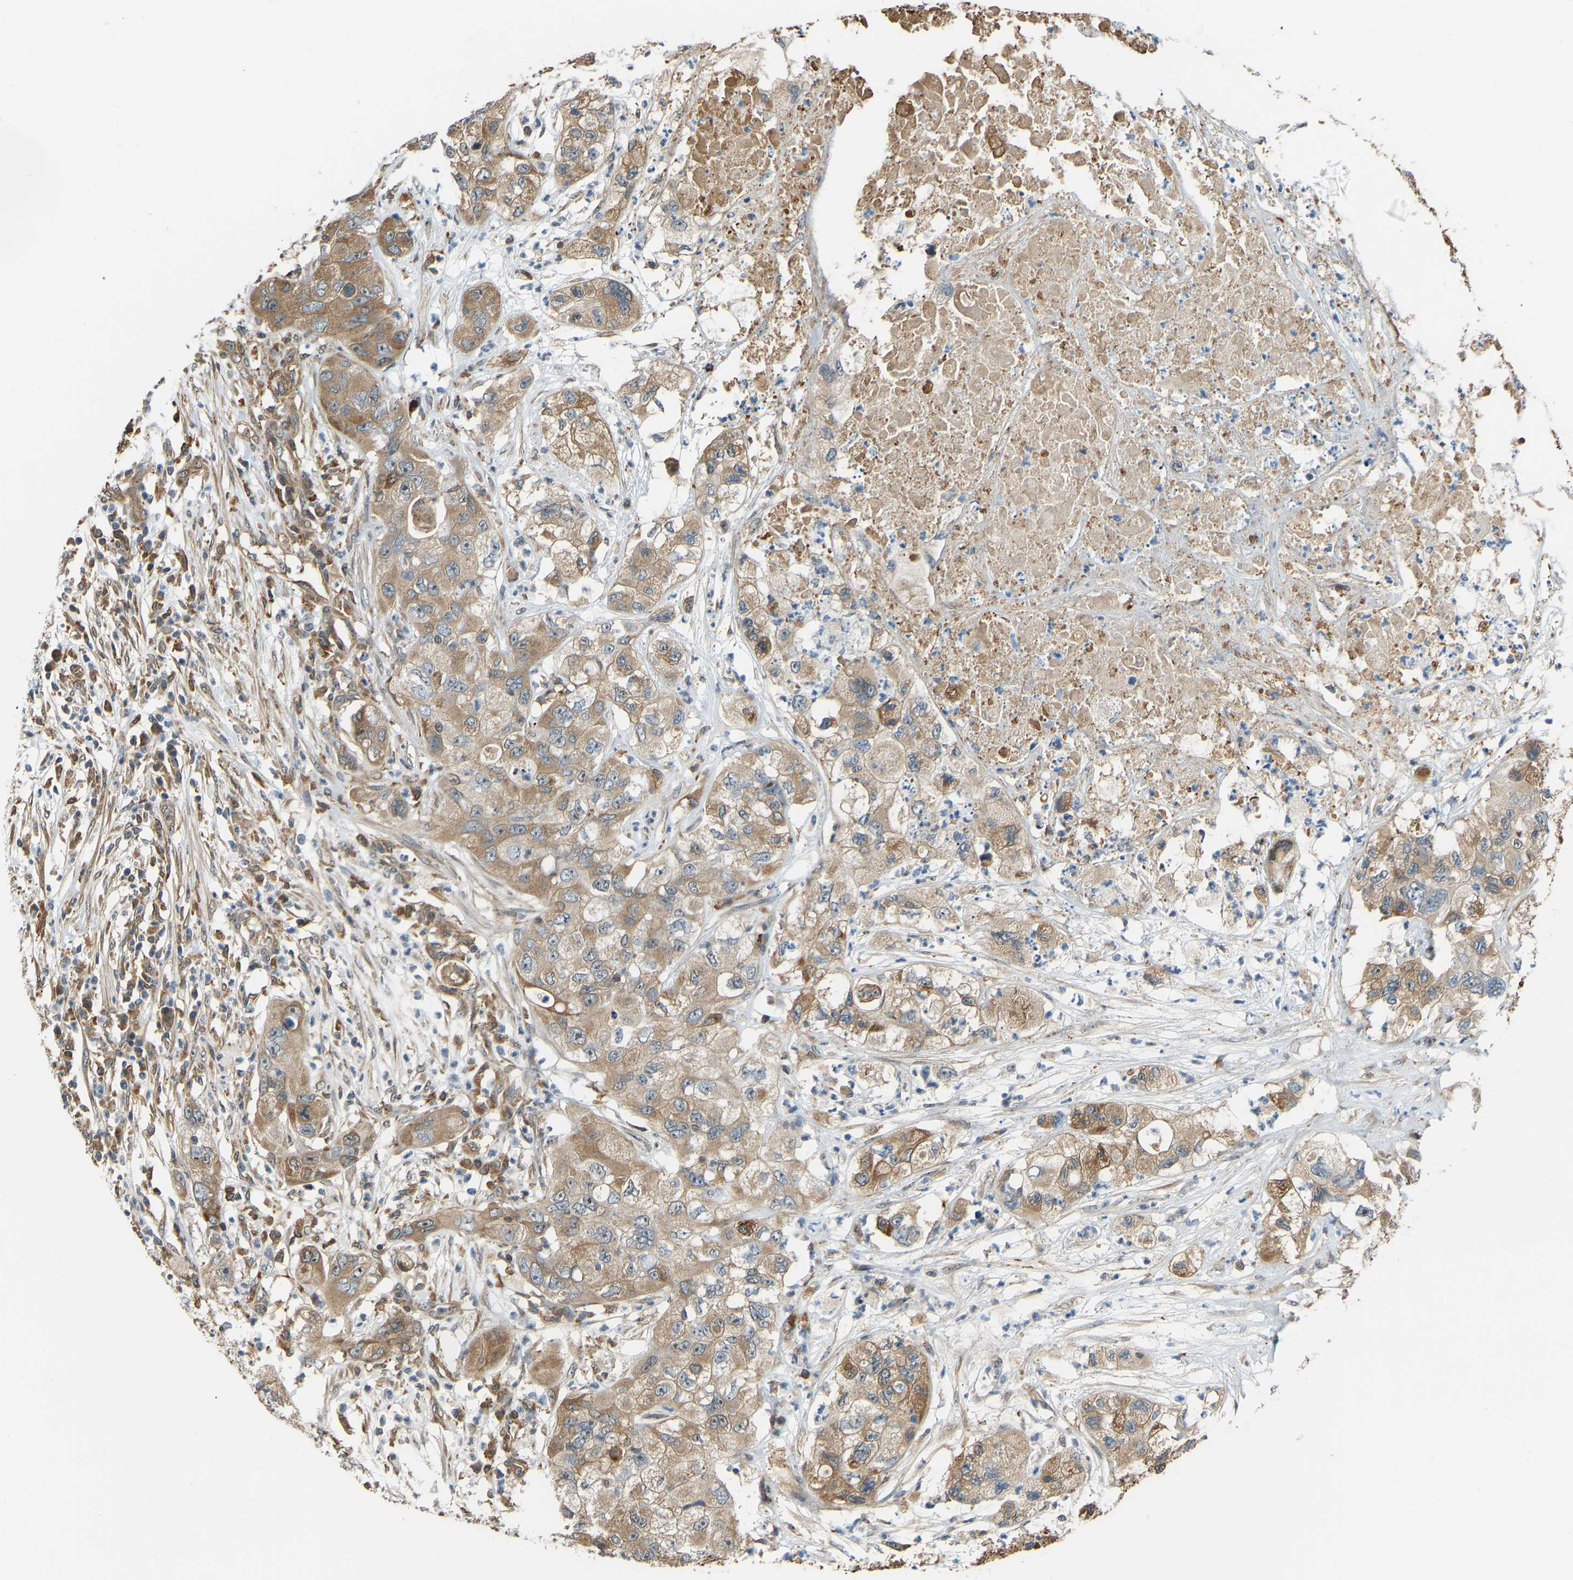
{"staining": {"intensity": "moderate", "quantity": ">75%", "location": "cytoplasmic/membranous"}, "tissue": "pancreatic cancer", "cell_type": "Tumor cells", "image_type": "cancer", "snomed": [{"axis": "morphology", "description": "Adenocarcinoma, NOS"}, {"axis": "topography", "description": "Pancreas"}], "caption": "This micrograph displays immunohistochemistry staining of human pancreatic cancer, with medium moderate cytoplasmic/membranous positivity in approximately >75% of tumor cells.", "gene": "OS9", "patient": {"sex": "female", "age": 78}}